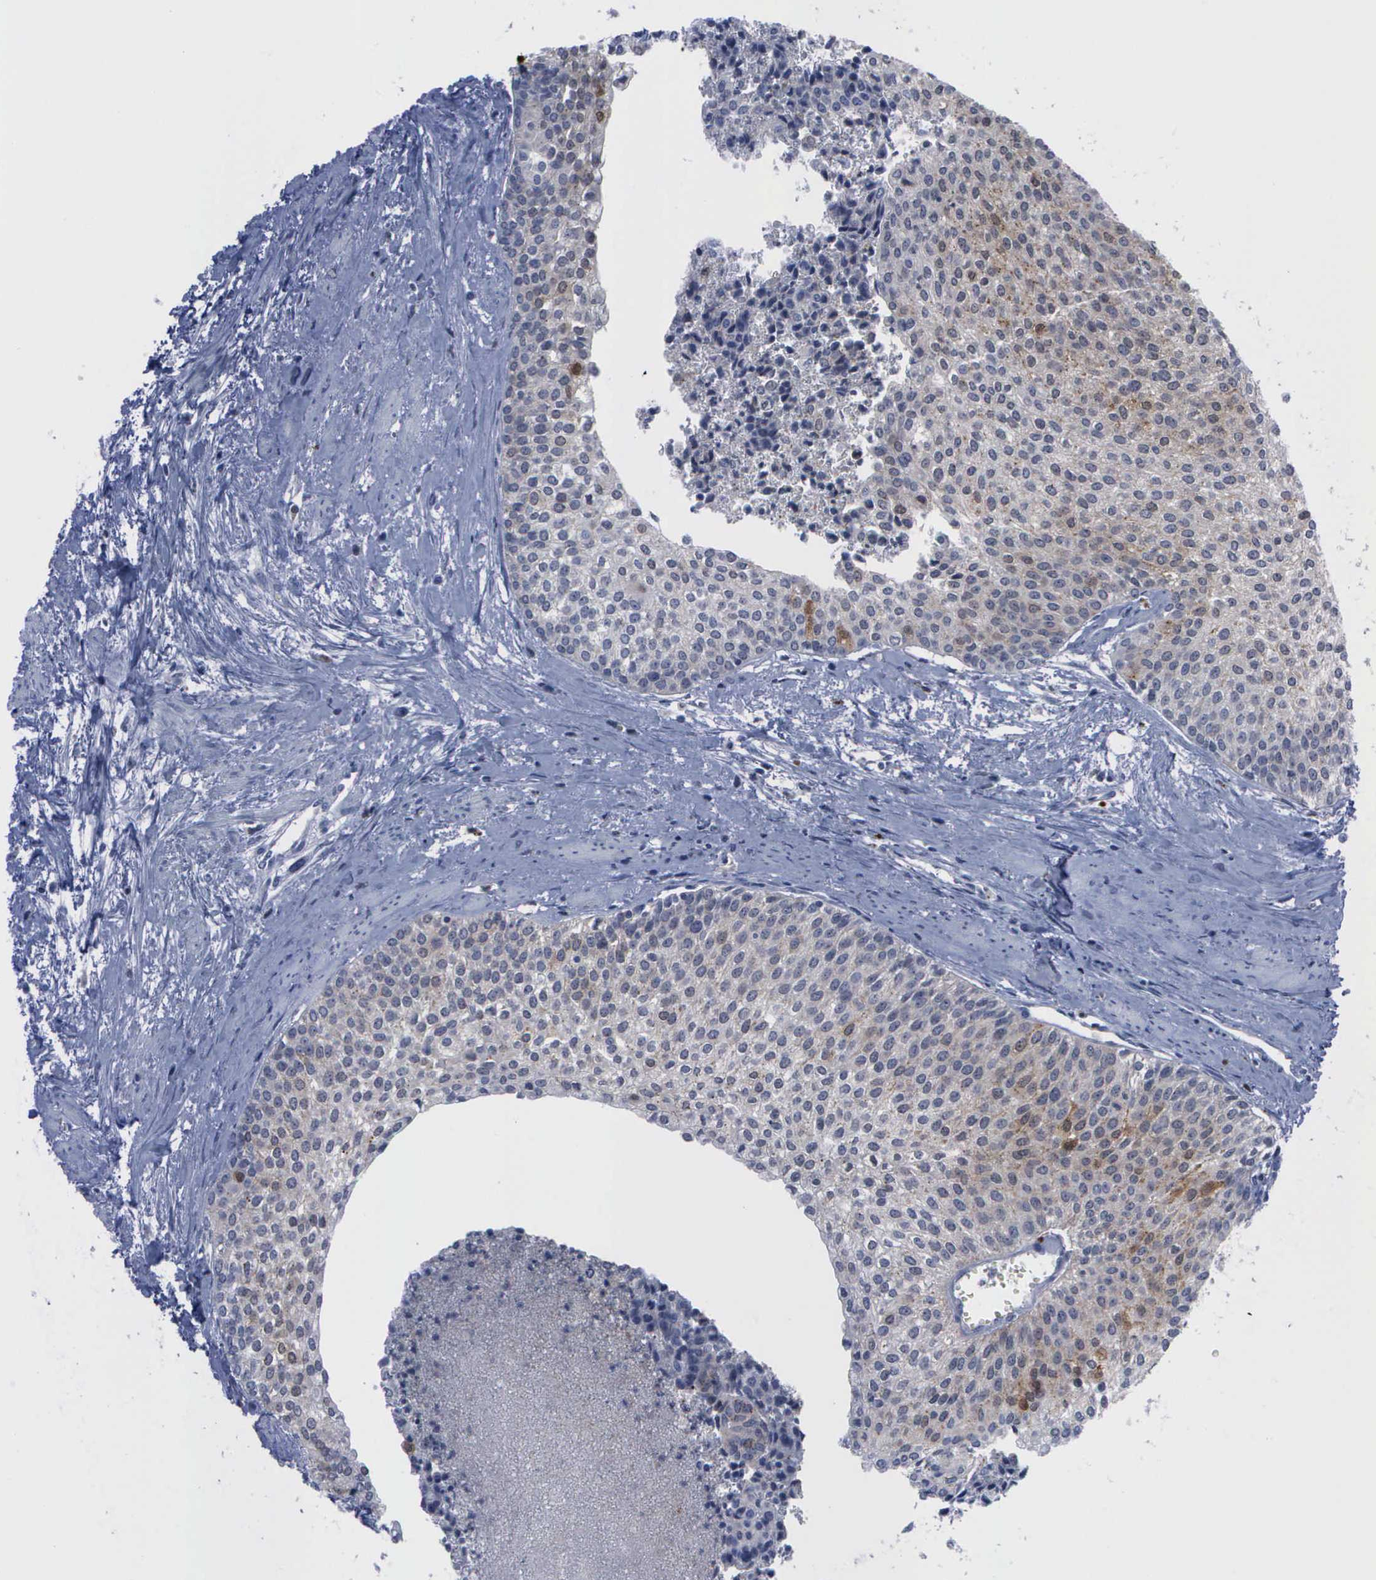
{"staining": {"intensity": "weak", "quantity": "<25%", "location": "cytoplasmic/membranous"}, "tissue": "urothelial cancer", "cell_type": "Tumor cells", "image_type": "cancer", "snomed": [{"axis": "morphology", "description": "Urothelial carcinoma, Low grade"}, {"axis": "topography", "description": "Urinary bladder"}], "caption": "High magnification brightfield microscopy of low-grade urothelial carcinoma stained with DAB (3,3'-diaminobenzidine) (brown) and counterstained with hematoxylin (blue): tumor cells show no significant expression. (Immunohistochemistry (ihc), brightfield microscopy, high magnification).", "gene": "CSTA", "patient": {"sex": "female", "age": 73}}